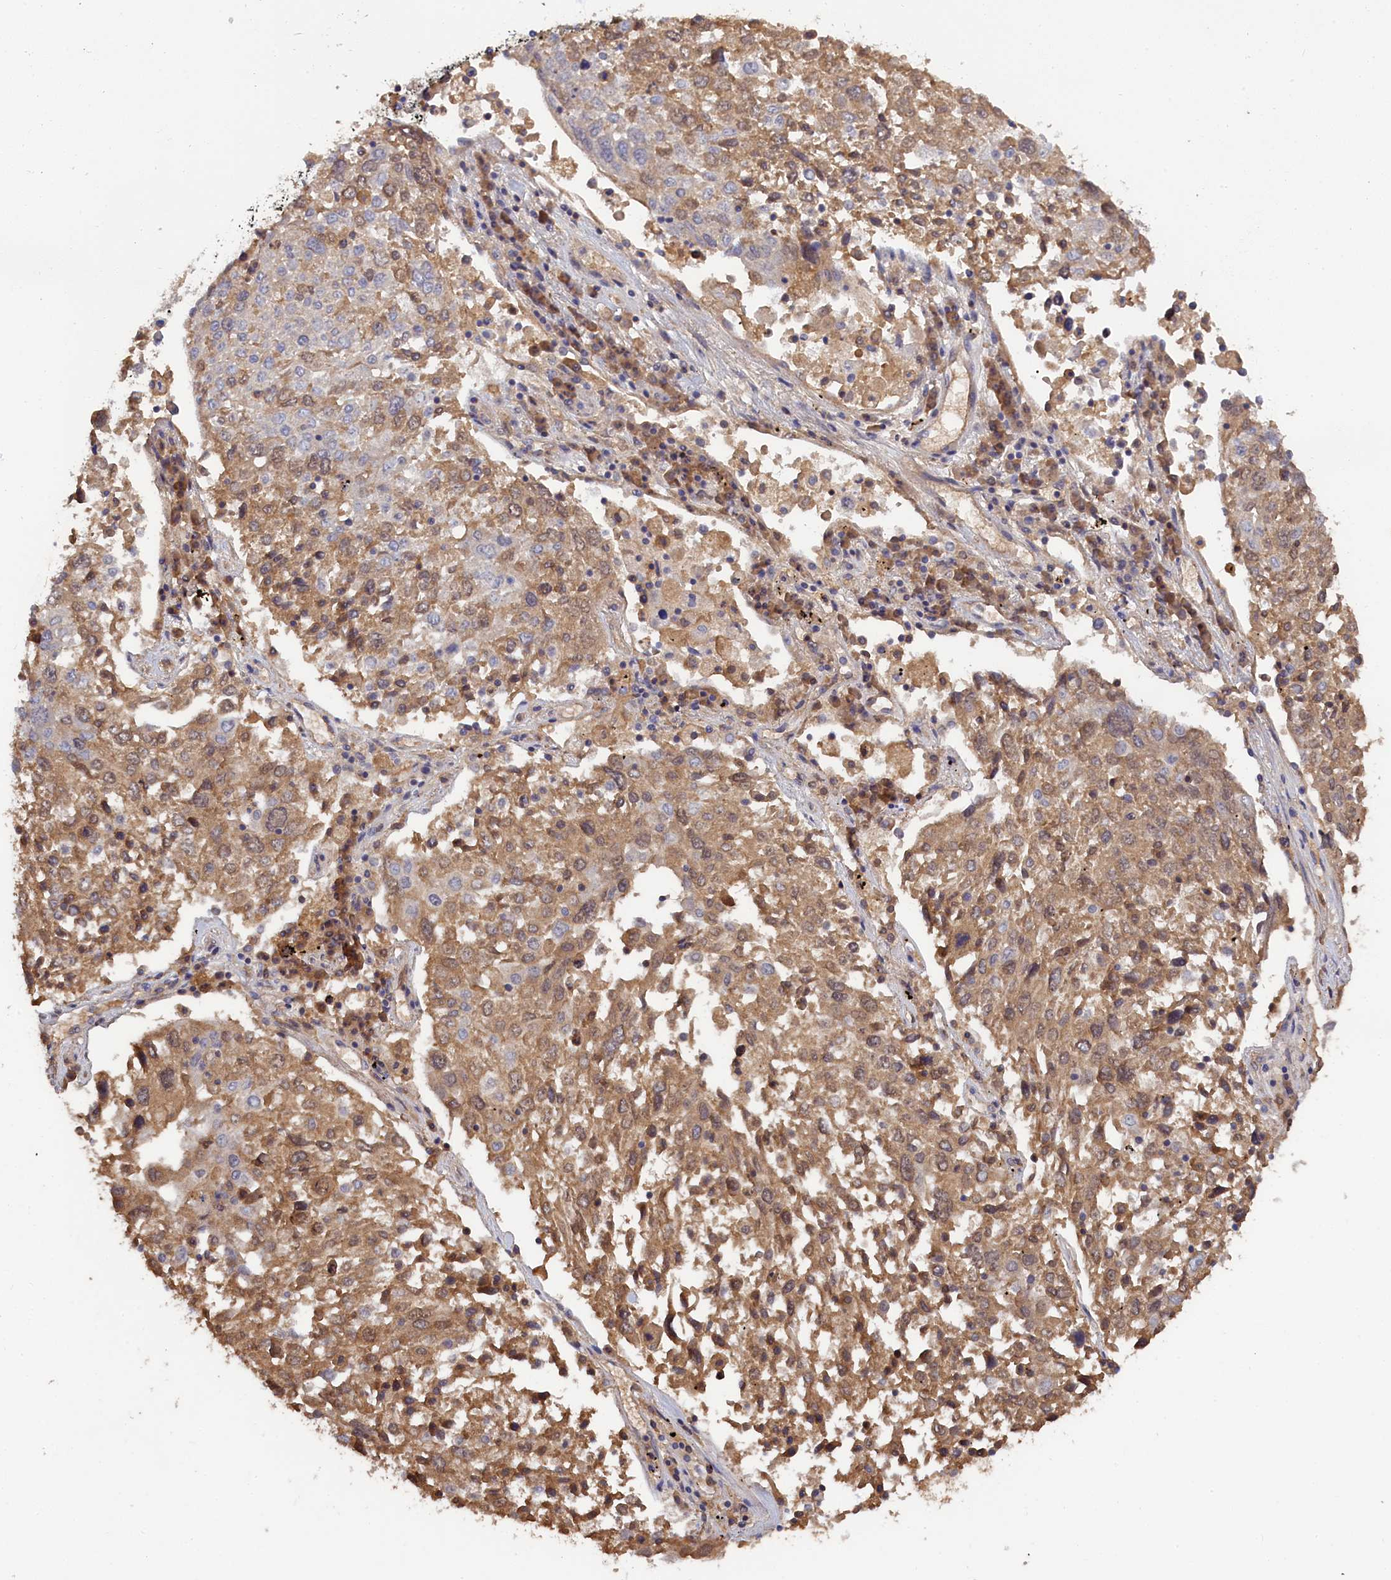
{"staining": {"intensity": "moderate", "quantity": ">75%", "location": "cytoplasmic/membranous"}, "tissue": "lung cancer", "cell_type": "Tumor cells", "image_type": "cancer", "snomed": [{"axis": "morphology", "description": "Squamous cell carcinoma, NOS"}, {"axis": "topography", "description": "Lung"}], "caption": "Immunohistochemical staining of lung cancer demonstrates medium levels of moderate cytoplasmic/membranous protein staining in approximately >75% of tumor cells.", "gene": "CELF5", "patient": {"sex": "male", "age": 65}}